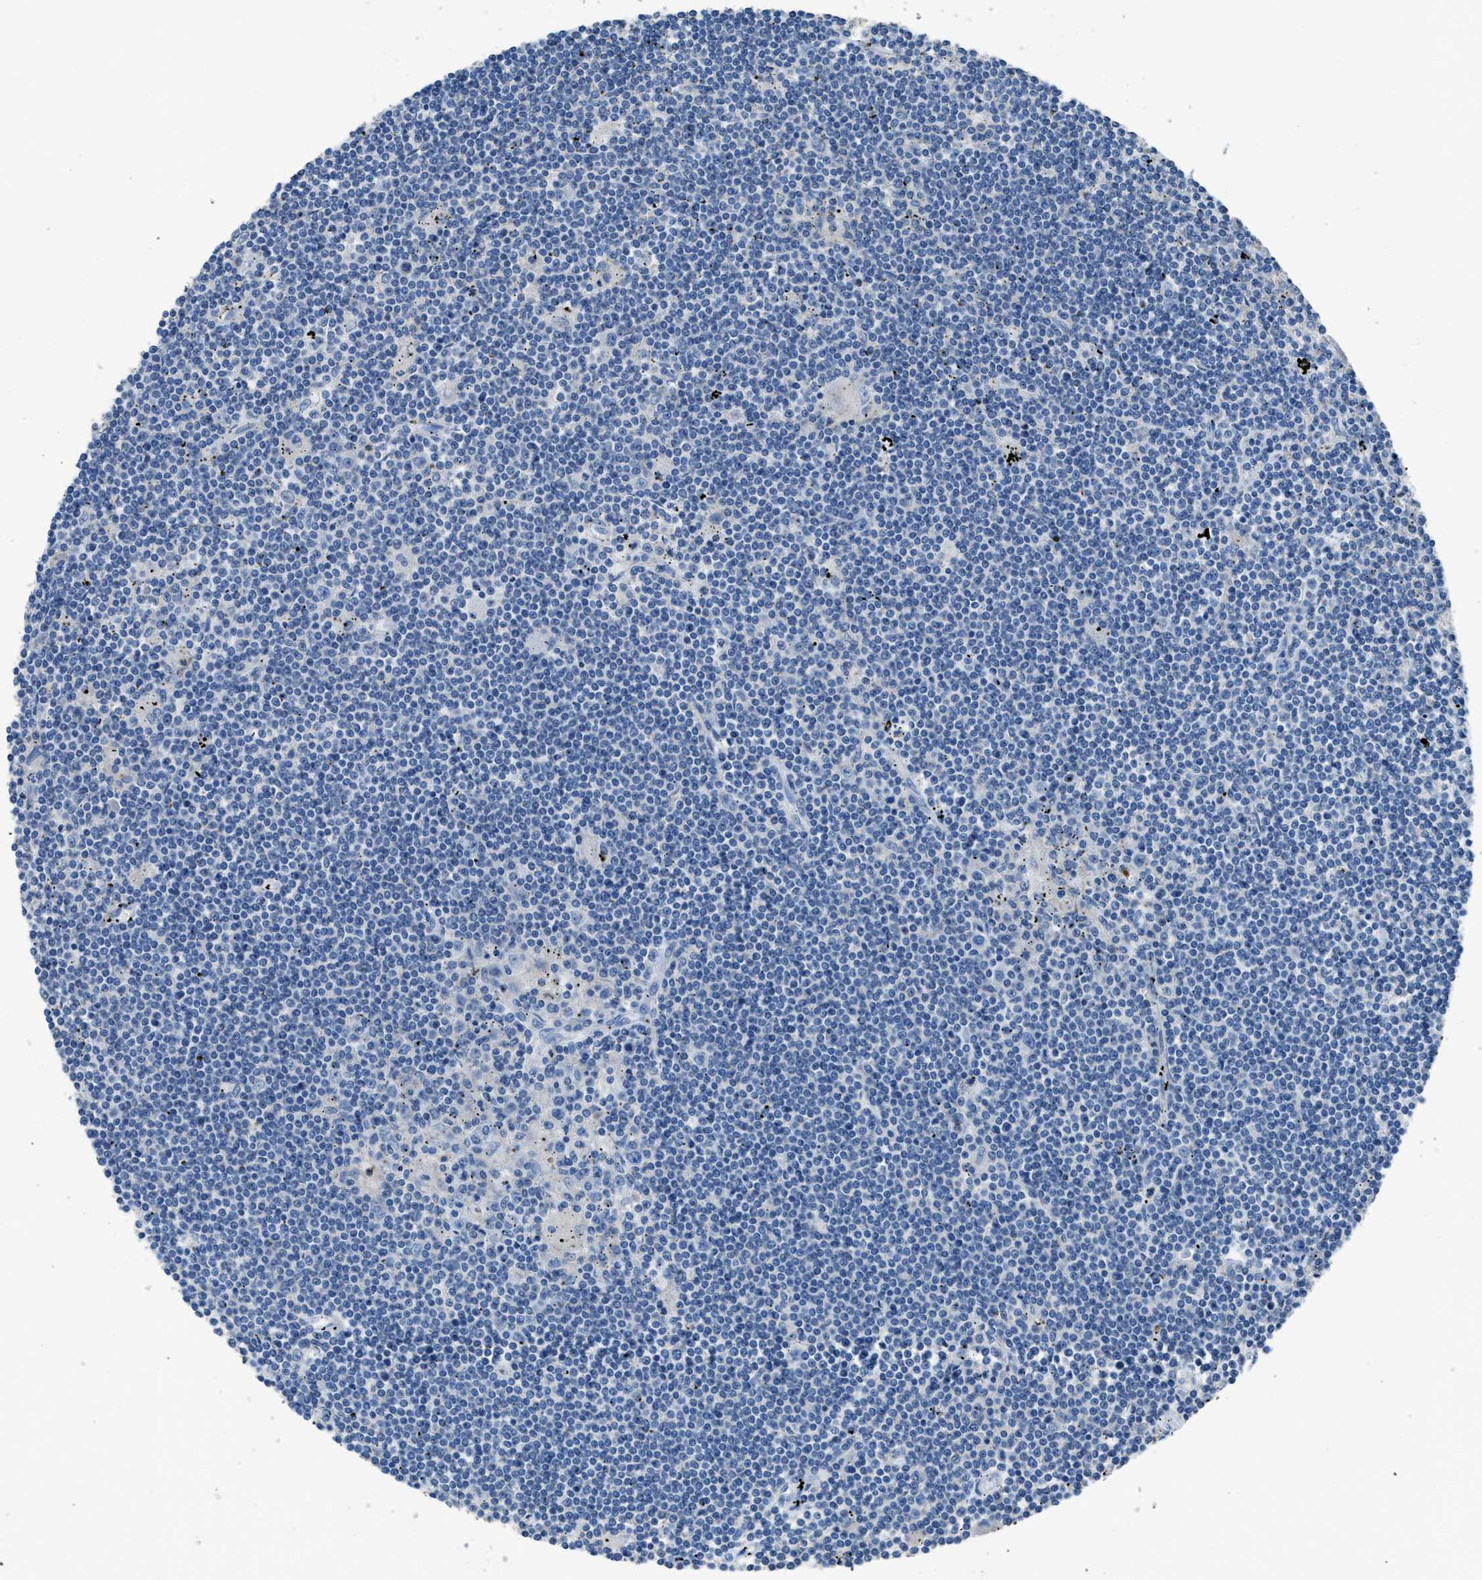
{"staining": {"intensity": "negative", "quantity": "none", "location": "none"}, "tissue": "lymphoma", "cell_type": "Tumor cells", "image_type": "cancer", "snomed": [{"axis": "morphology", "description": "Malignant lymphoma, non-Hodgkin's type, Low grade"}, {"axis": "topography", "description": "Spleen"}], "caption": "The histopathology image shows no significant positivity in tumor cells of lymphoma.", "gene": "SGCZ", "patient": {"sex": "male", "age": 76}}